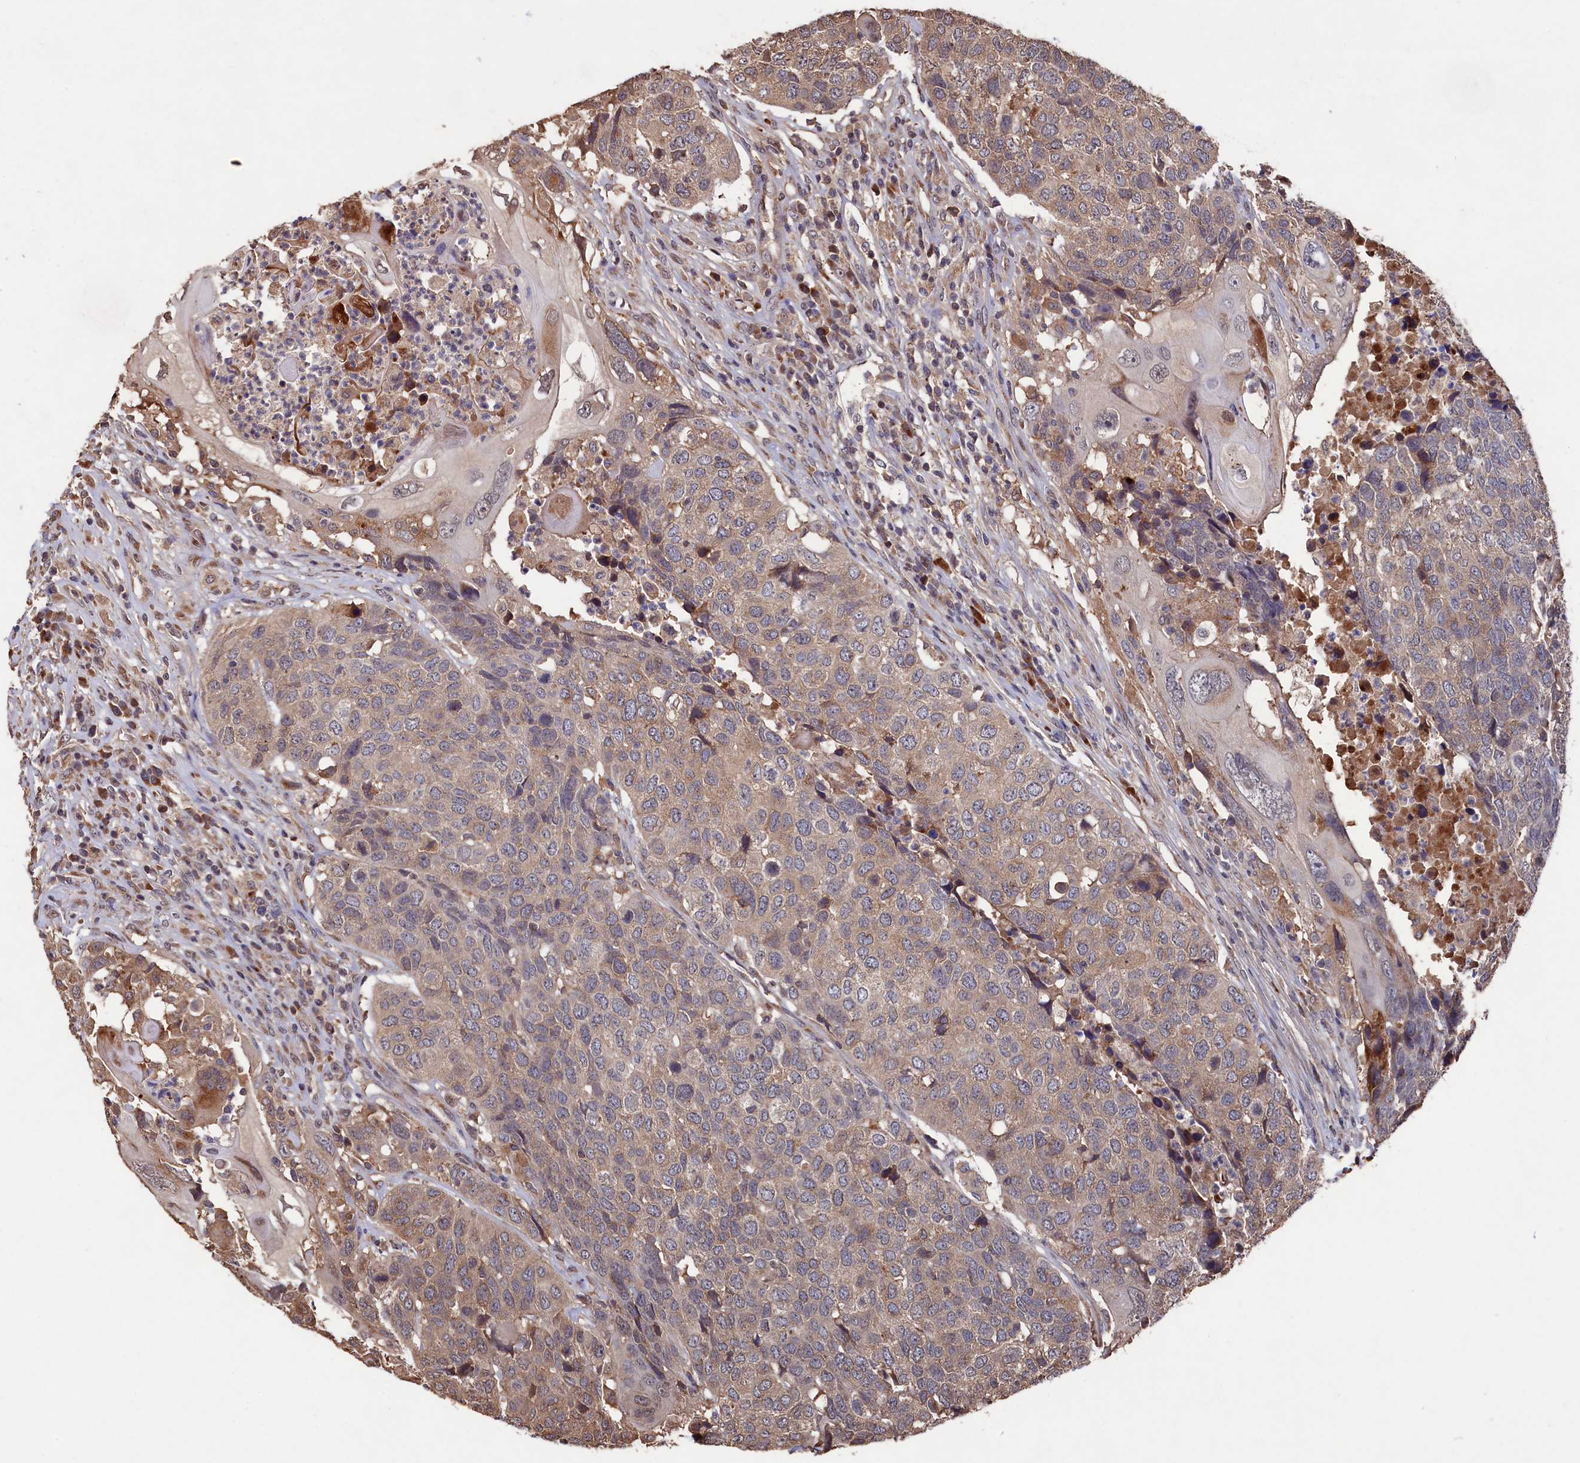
{"staining": {"intensity": "weak", "quantity": "25%-75%", "location": "cytoplasmic/membranous"}, "tissue": "head and neck cancer", "cell_type": "Tumor cells", "image_type": "cancer", "snomed": [{"axis": "morphology", "description": "Squamous cell carcinoma, NOS"}, {"axis": "topography", "description": "Head-Neck"}], "caption": "Protein staining exhibits weak cytoplasmic/membranous expression in approximately 25%-75% of tumor cells in head and neck cancer (squamous cell carcinoma).", "gene": "NAA60", "patient": {"sex": "male", "age": 66}}